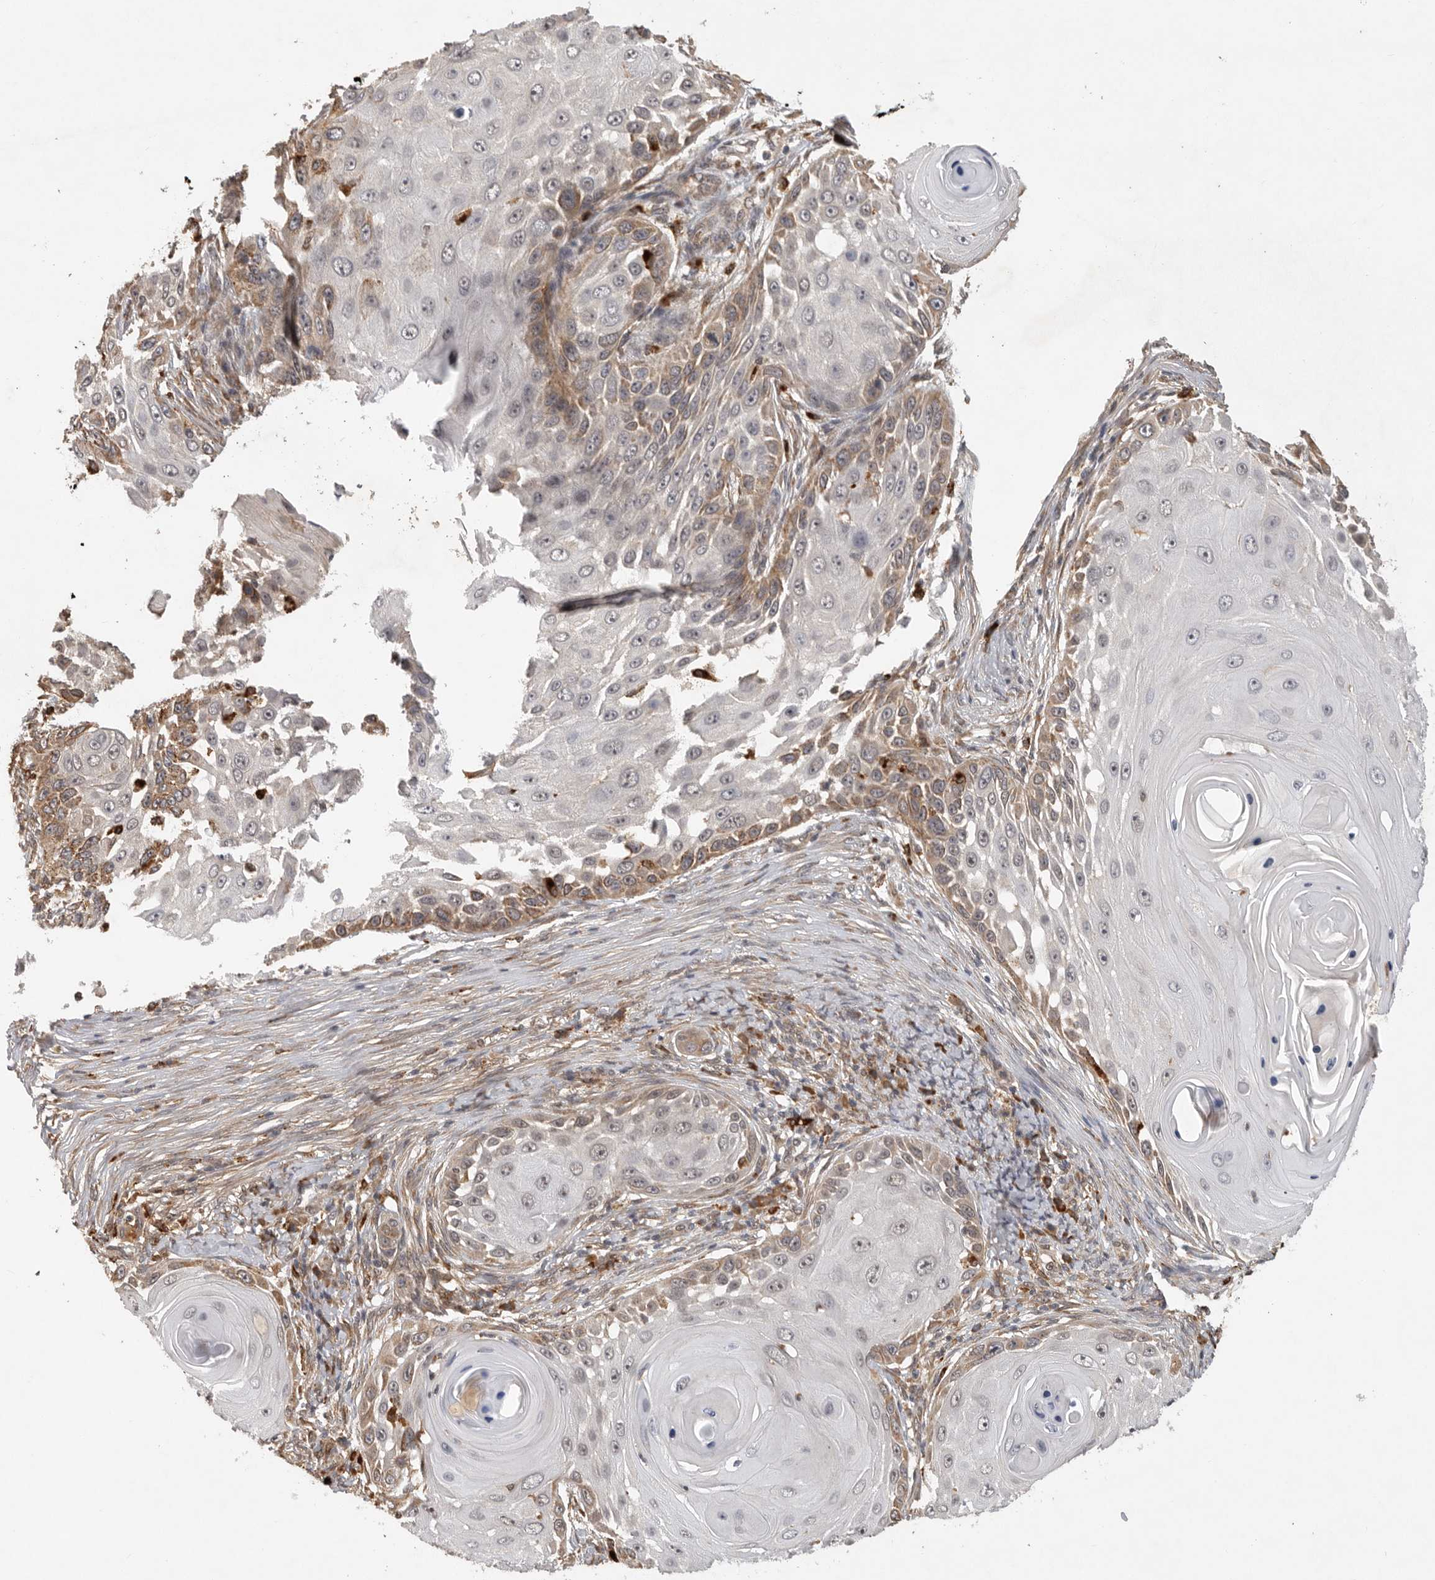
{"staining": {"intensity": "weak", "quantity": "25%-75%", "location": "cytoplasmic/membranous"}, "tissue": "skin cancer", "cell_type": "Tumor cells", "image_type": "cancer", "snomed": [{"axis": "morphology", "description": "Squamous cell carcinoma, NOS"}, {"axis": "topography", "description": "Skin"}], "caption": "About 25%-75% of tumor cells in skin squamous cell carcinoma demonstrate weak cytoplasmic/membranous protein positivity as visualized by brown immunohistochemical staining.", "gene": "ZNF83", "patient": {"sex": "female", "age": 44}}